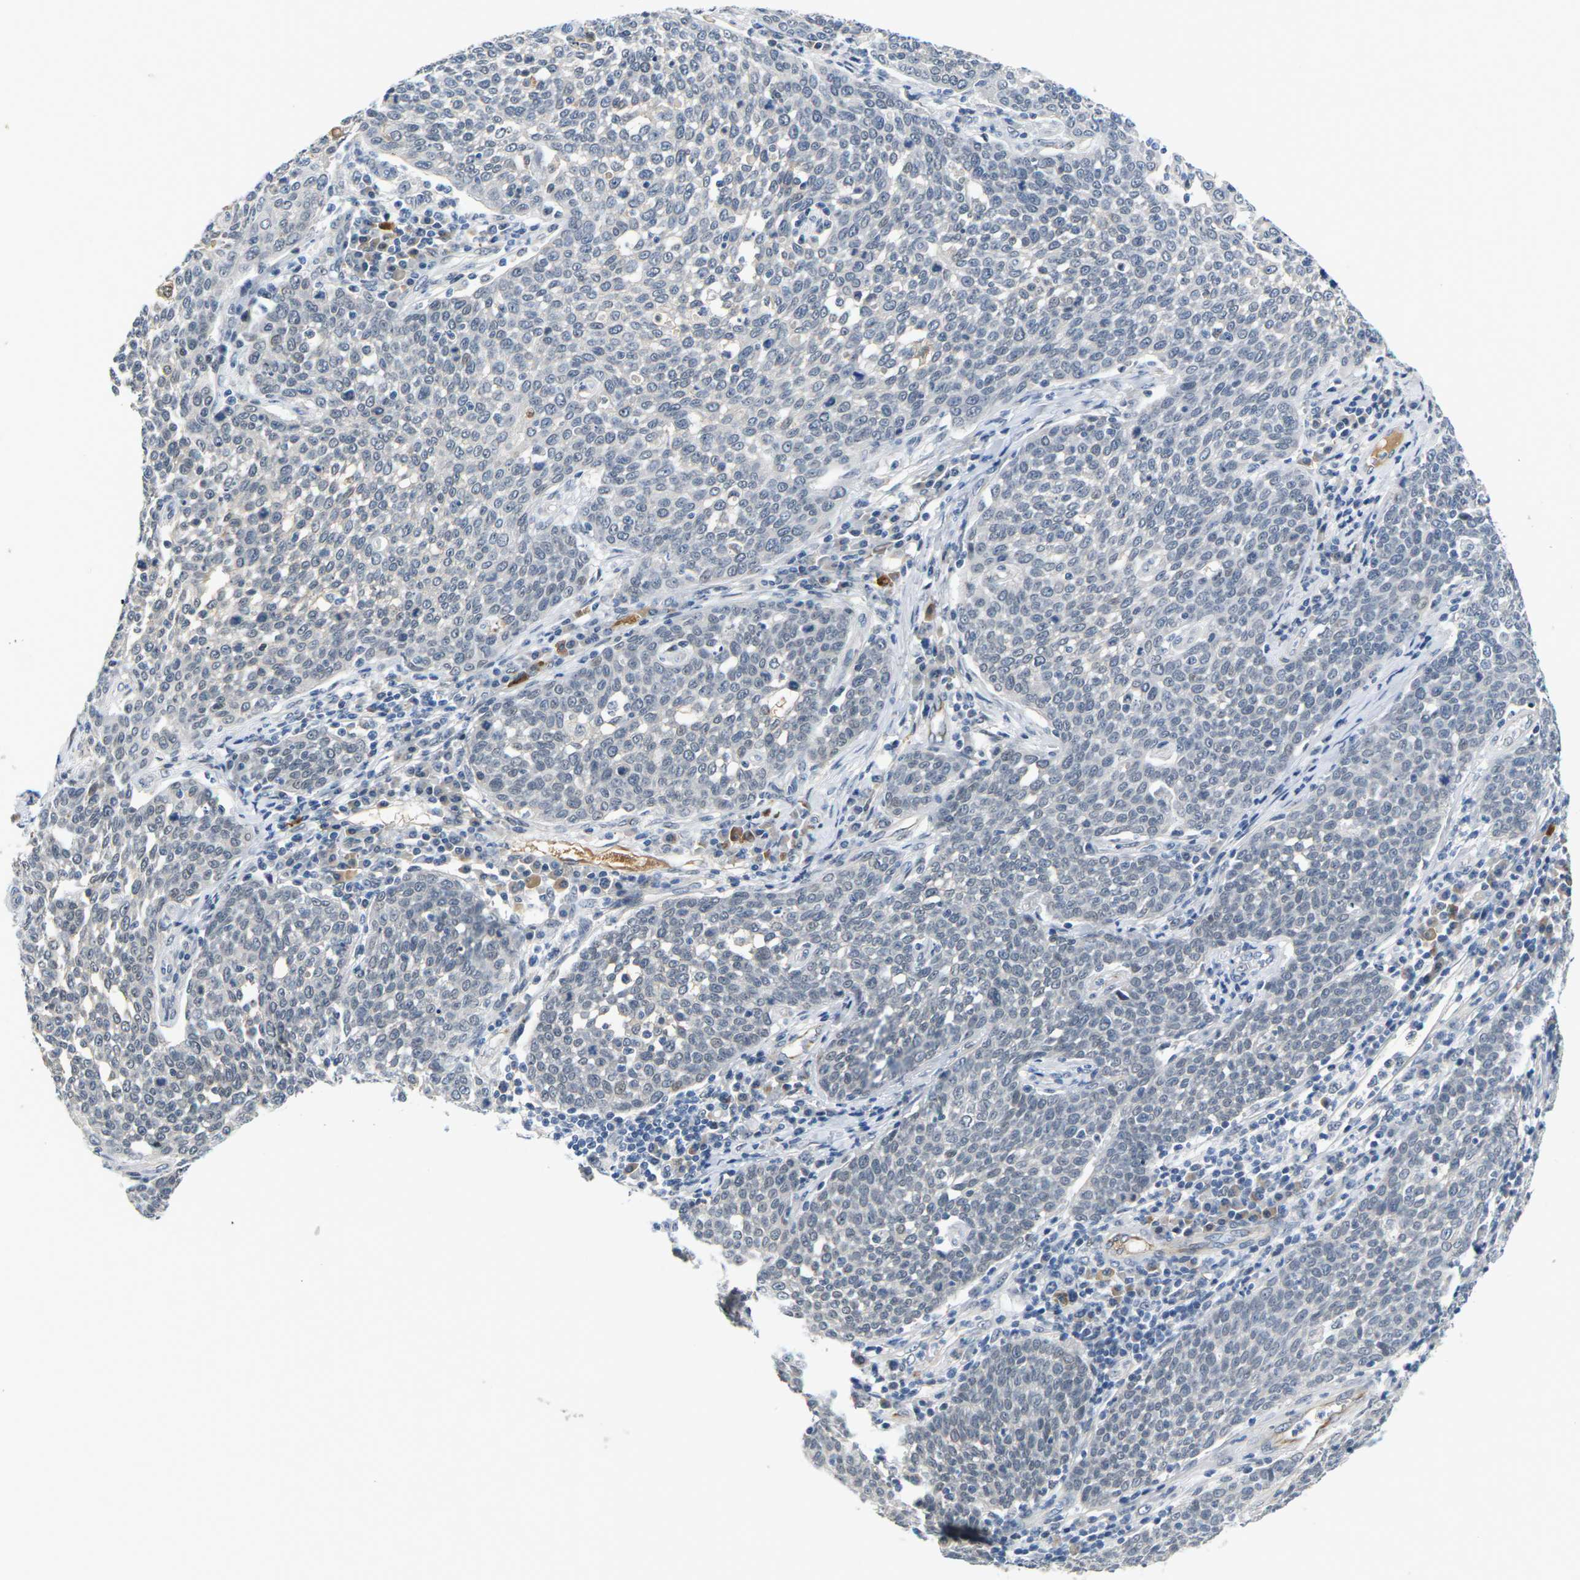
{"staining": {"intensity": "negative", "quantity": "none", "location": "none"}, "tissue": "cervical cancer", "cell_type": "Tumor cells", "image_type": "cancer", "snomed": [{"axis": "morphology", "description": "Squamous cell carcinoma, NOS"}, {"axis": "topography", "description": "Cervix"}], "caption": "Photomicrograph shows no significant protein expression in tumor cells of cervical cancer.", "gene": "PKP2", "patient": {"sex": "female", "age": 34}}